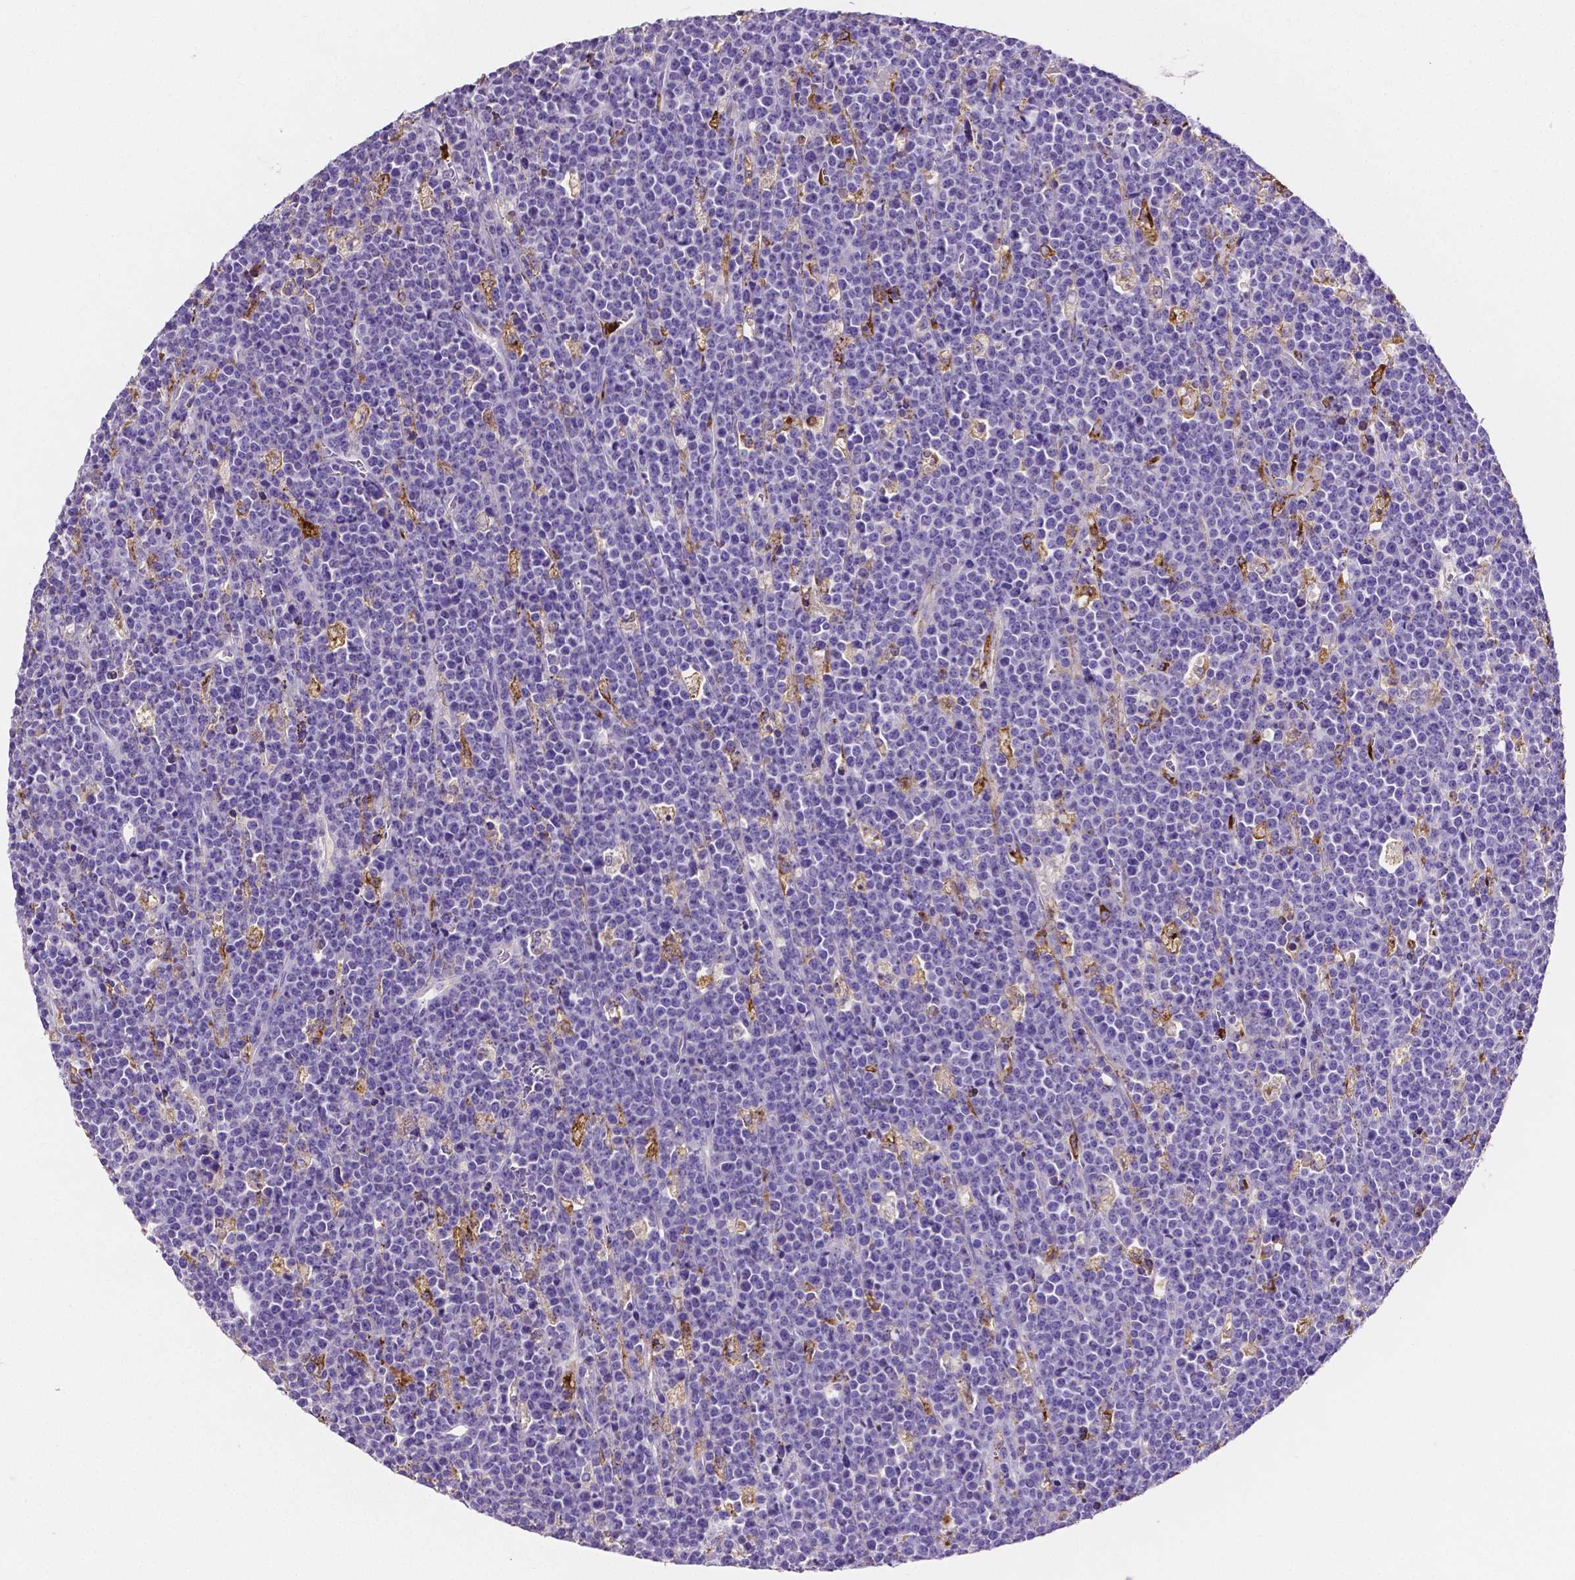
{"staining": {"intensity": "negative", "quantity": "none", "location": "none"}, "tissue": "lymphoma", "cell_type": "Tumor cells", "image_type": "cancer", "snomed": [{"axis": "morphology", "description": "Malignant lymphoma, non-Hodgkin's type, High grade"}, {"axis": "topography", "description": "Ovary"}], "caption": "Tumor cells are negative for brown protein staining in lymphoma. (Stains: DAB immunohistochemistry with hematoxylin counter stain, Microscopy: brightfield microscopy at high magnification).", "gene": "MMP9", "patient": {"sex": "female", "age": 56}}